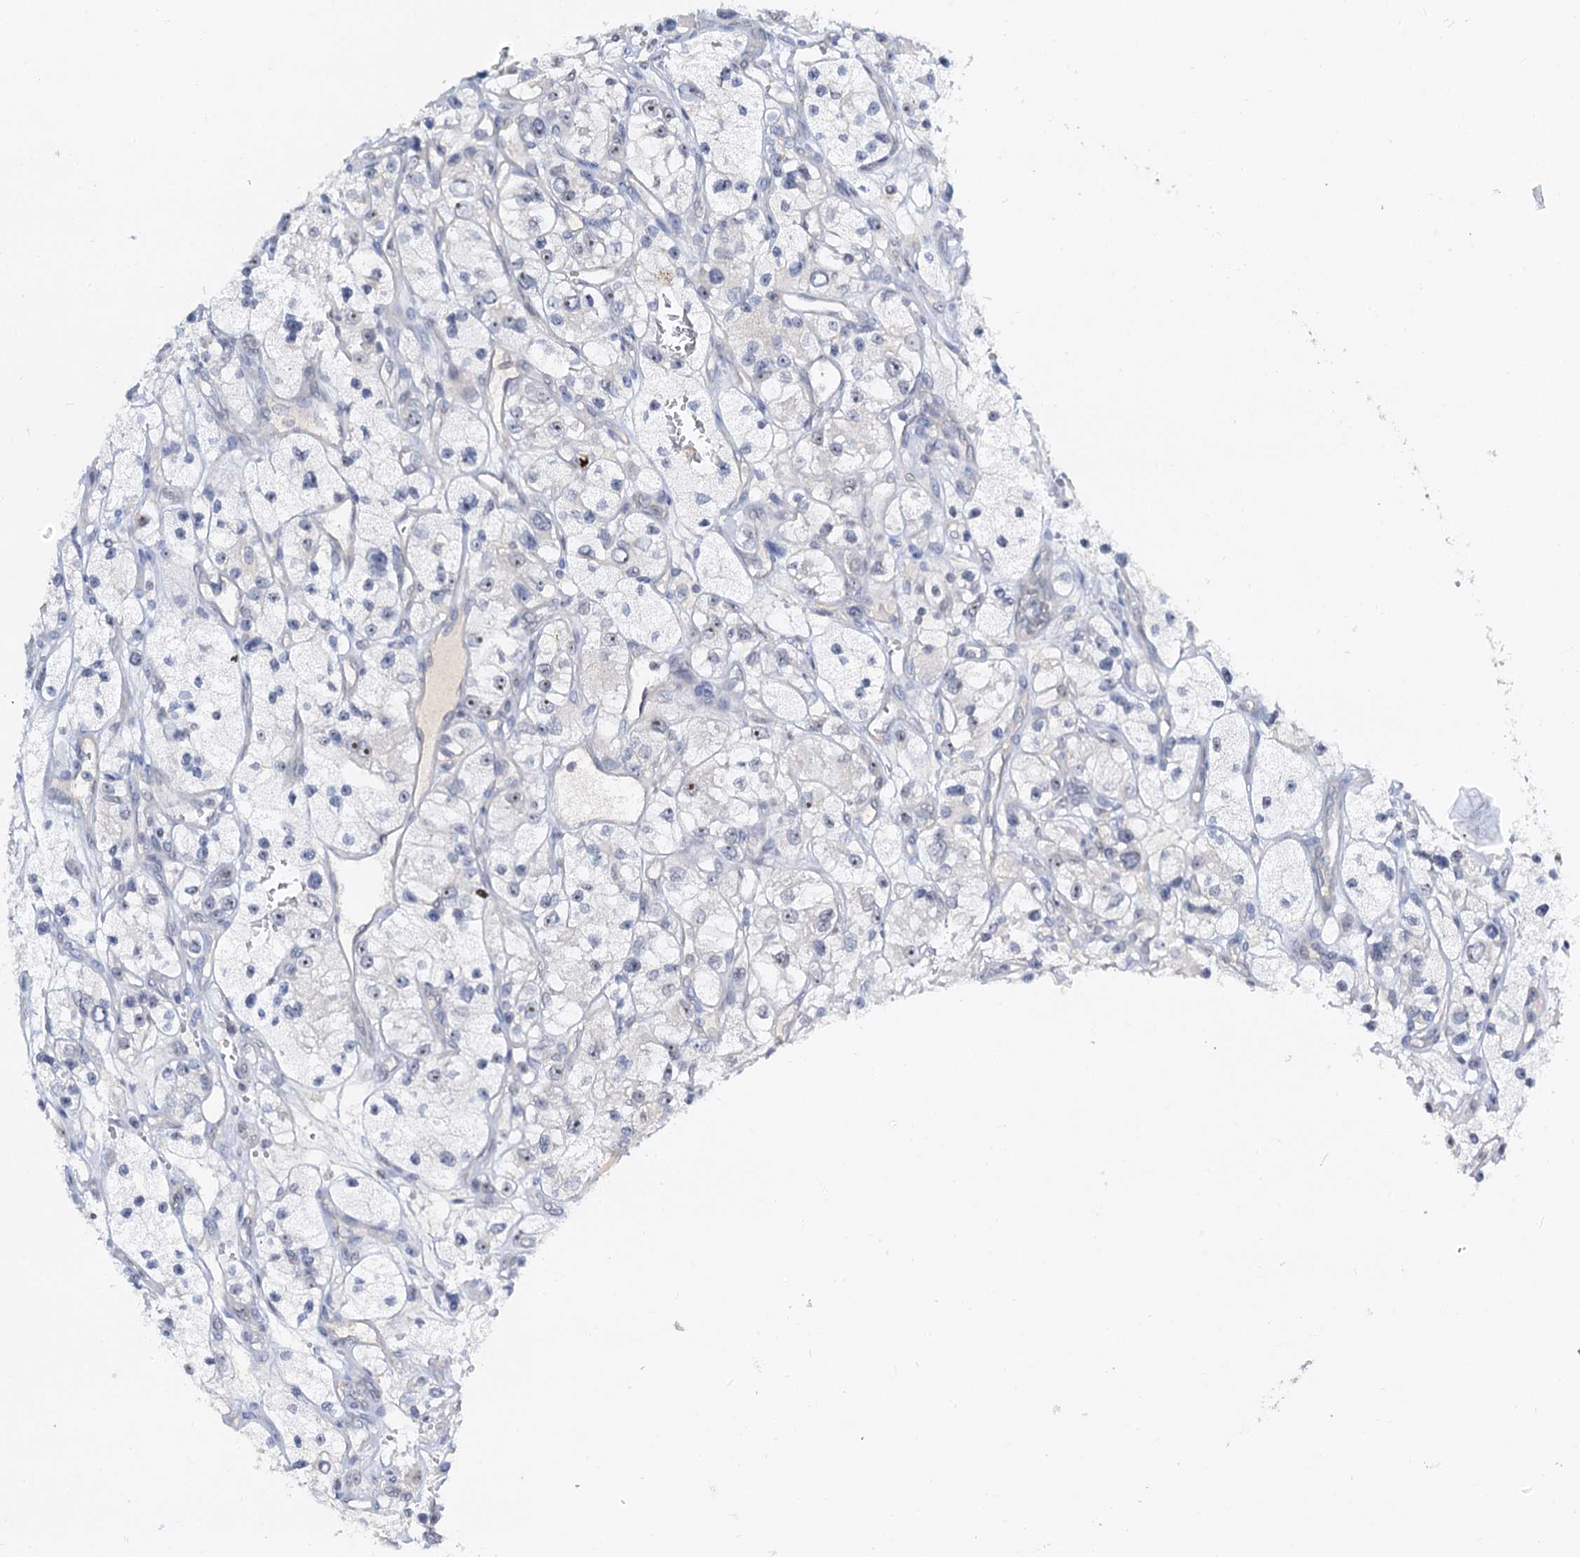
{"staining": {"intensity": "weak", "quantity": "<25%", "location": "nuclear"}, "tissue": "renal cancer", "cell_type": "Tumor cells", "image_type": "cancer", "snomed": [{"axis": "morphology", "description": "Adenocarcinoma, NOS"}, {"axis": "topography", "description": "Kidney"}], "caption": "This is an immunohistochemistry (IHC) histopathology image of renal cancer. There is no staining in tumor cells.", "gene": "NOP2", "patient": {"sex": "female", "age": 57}}